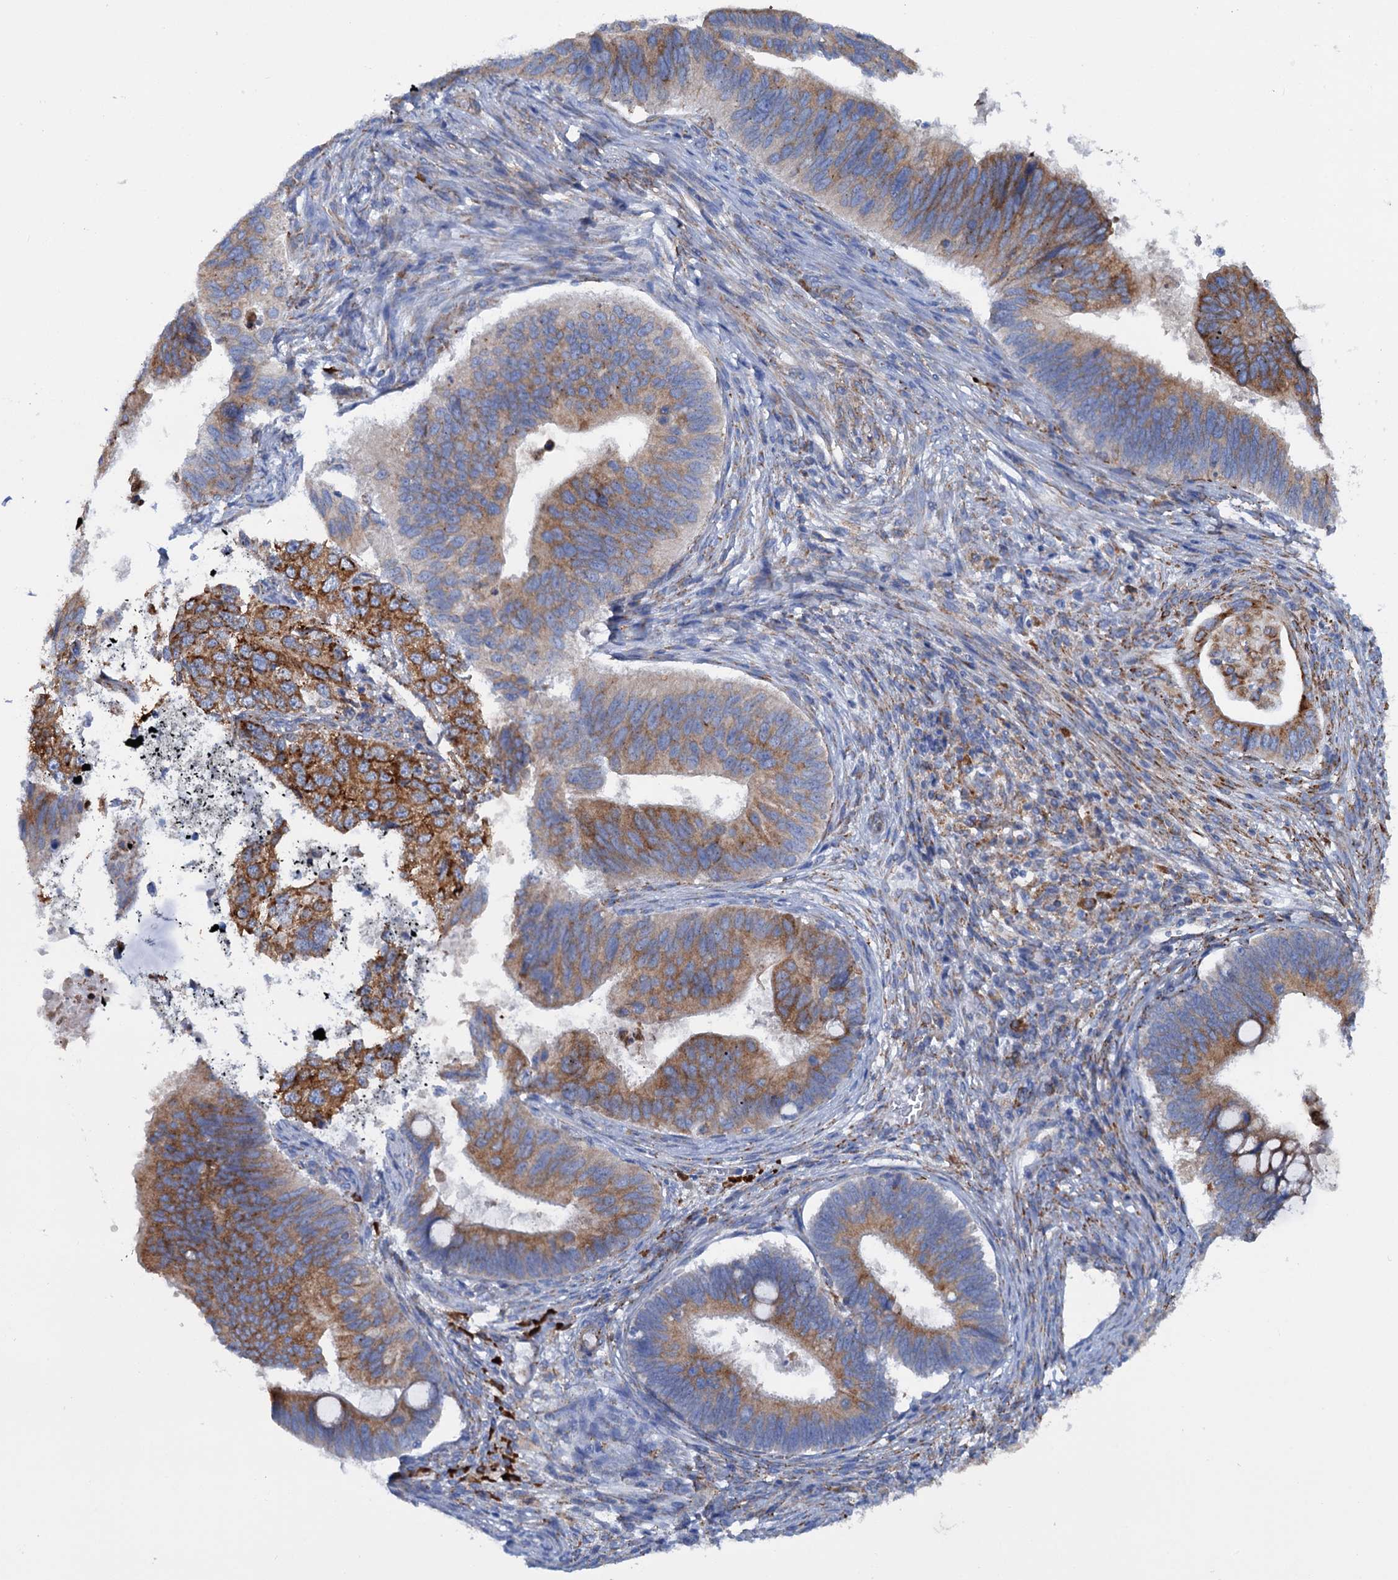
{"staining": {"intensity": "moderate", "quantity": ">75%", "location": "cytoplasmic/membranous"}, "tissue": "cervical cancer", "cell_type": "Tumor cells", "image_type": "cancer", "snomed": [{"axis": "morphology", "description": "Adenocarcinoma, NOS"}, {"axis": "topography", "description": "Cervix"}], "caption": "Cervical cancer stained with IHC reveals moderate cytoplasmic/membranous expression in approximately >75% of tumor cells. (brown staining indicates protein expression, while blue staining denotes nuclei).", "gene": "SHE", "patient": {"sex": "female", "age": 42}}